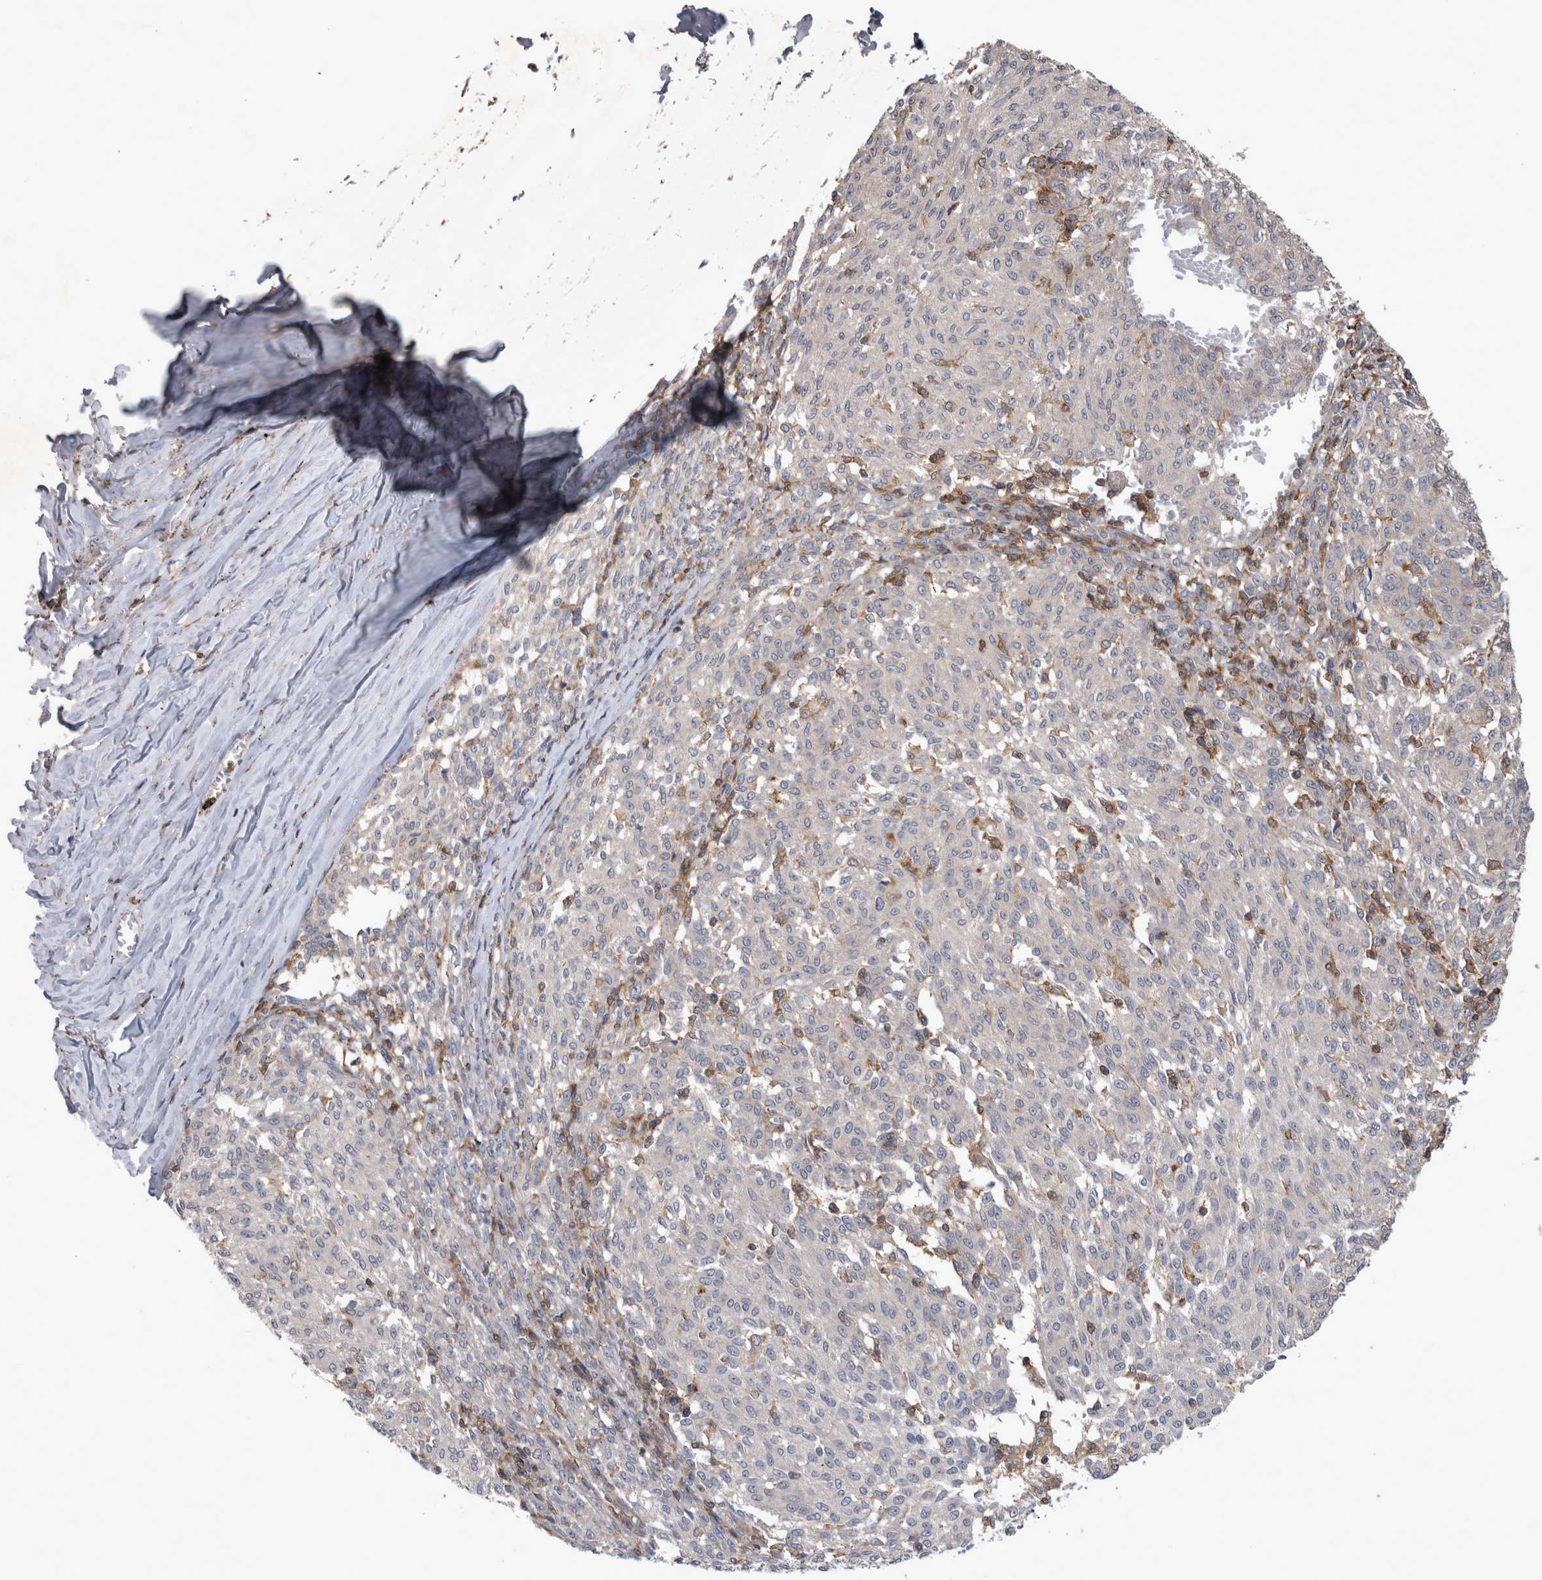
{"staining": {"intensity": "negative", "quantity": "none", "location": "none"}, "tissue": "melanoma", "cell_type": "Tumor cells", "image_type": "cancer", "snomed": [{"axis": "morphology", "description": "Malignant melanoma, NOS"}, {"axis": "topography", "description": "Skin"}], "caption": "DAB (3,3'-diaminobenzidine) immunohistochemical staining of human melanoma demonstrates no significant expression in tumor cells.", "gene": "SPATA48", "patient": {"sex": "female", "age": 72}}